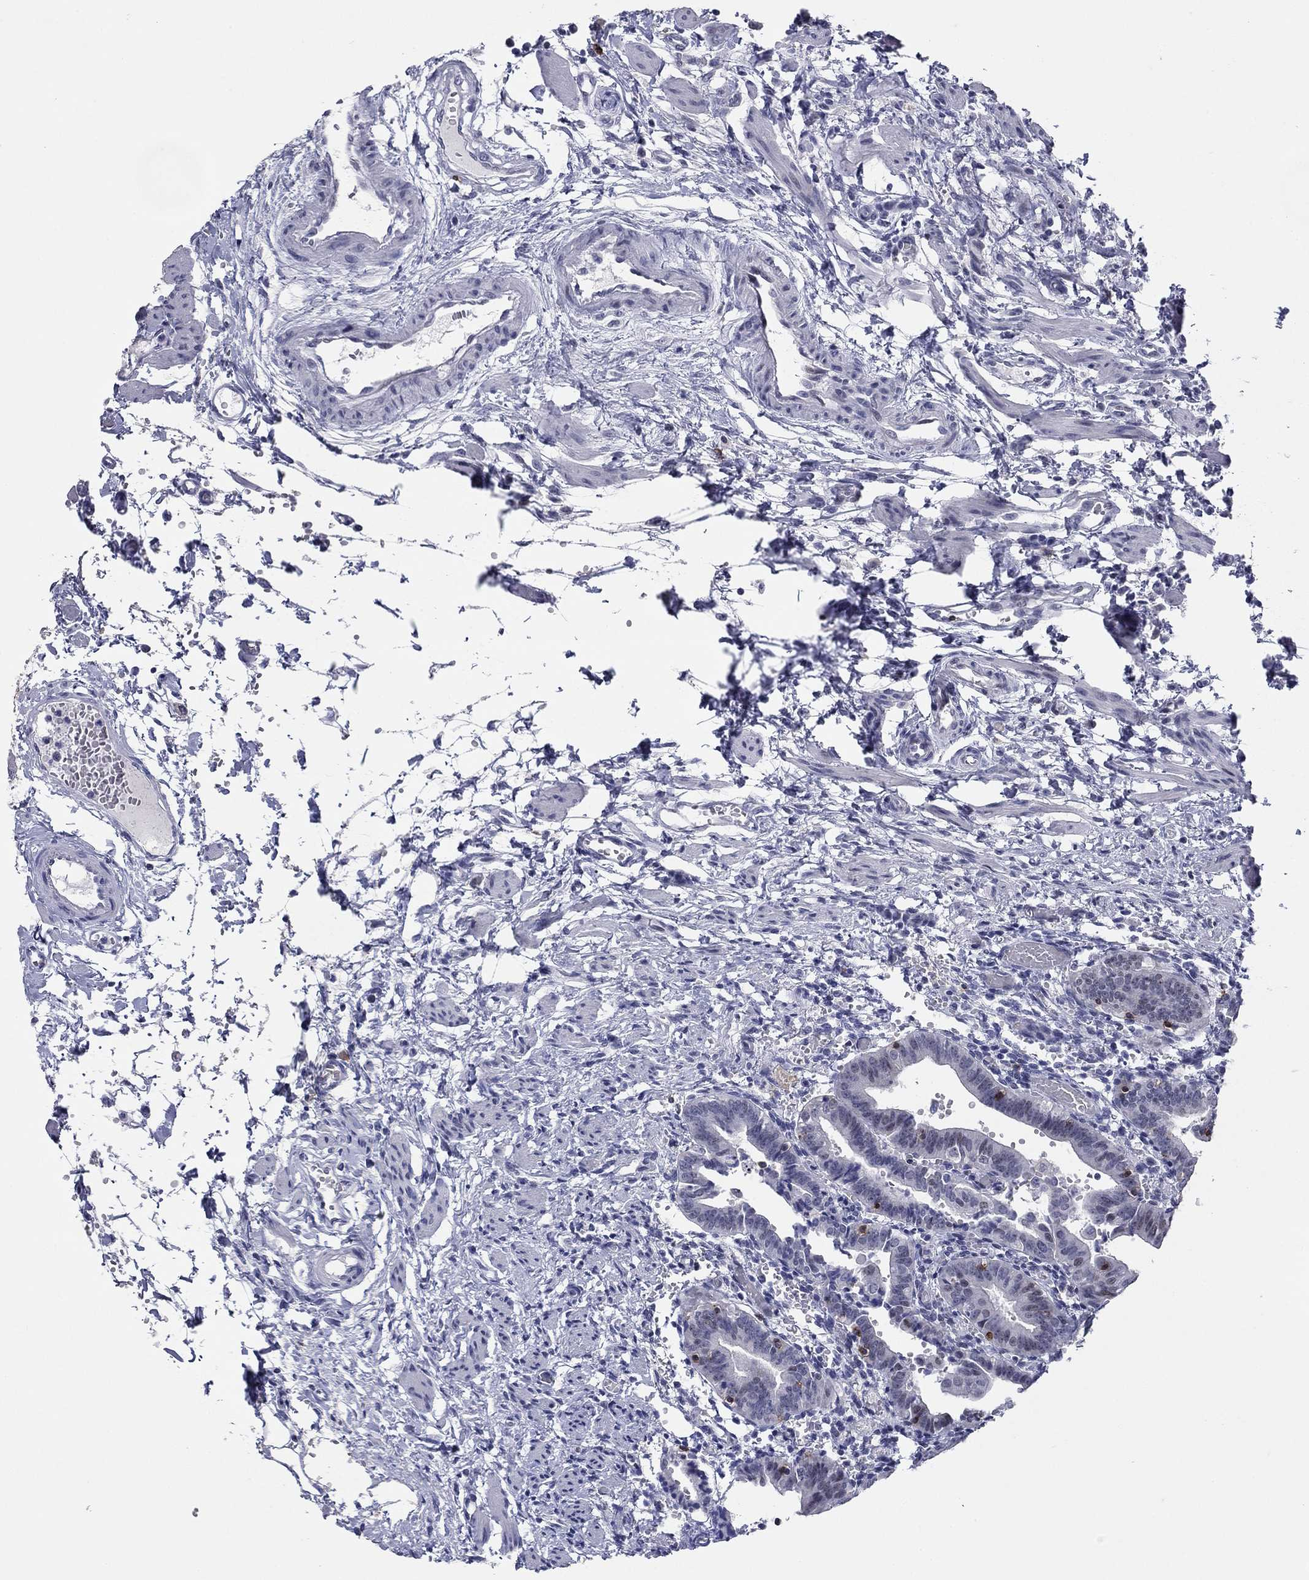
{"staining": {"intensity": "negative", "quantity": "none", "location": "none"}, "tissue": "fallopian tube", "cell_type": "Glandular cells", "image_type": "normal", "snomed": [{"axis": "morphology", "description": "Normal tissue, NOS"}, {"axis": "morphology", "description": "Carcinoma, endometroid"}, {"axis": "topography", "description": "Fallopian tube"}, {"axis": "topography", "description": "Ovary"}], "caption": "IHC of benign human fallopian tube exhibits no expression in glandular cells.", "gene": "ITGAE", "patient": {"sex": "female", "age": 42}}